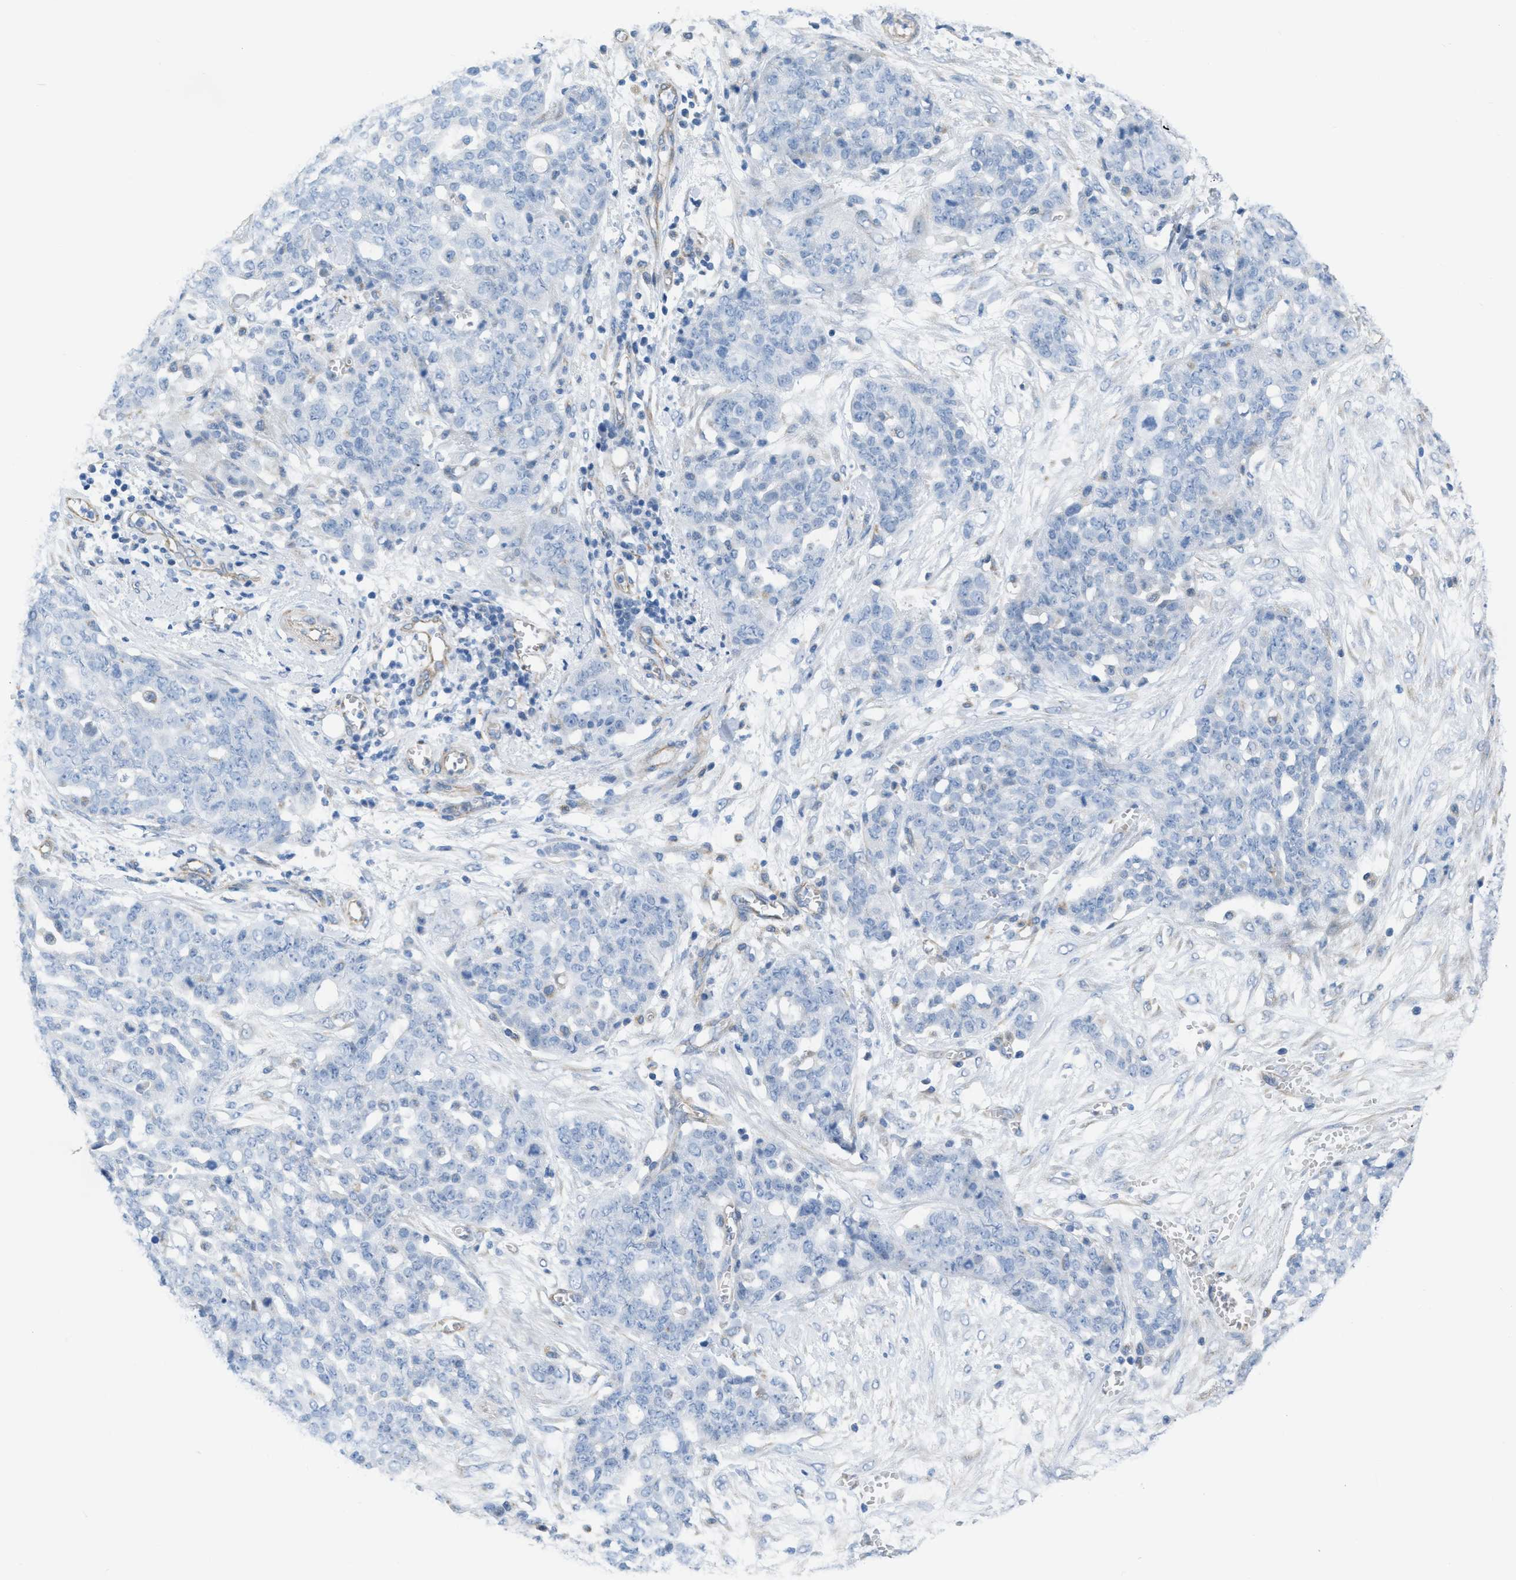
{"staining": {"intensity": "negative", "quantity": "none", "location": "none"}, "tissue": "ovarian cancer", "cell_type": "Tumor cells", "image_type": "cancer", "snomed": [{"axis": "morphology", "description": "Cystadenocarcinoma, serous, NOS"}, {"axis": "topography", "description": "Soft tissue"}, {"axis": "topography", "description": "Ovary"}], "caption": "This micrograph is of ovarian cancer (serous cystadenocarcinoma) stained with immunohistochemistry (IHC) to label a protein in brown with the nuclei are counter-stained blue. There is no positivity in tumor cells.", "gene": "SLC12A1", "patient": {"sex": "female", "age": 57}}